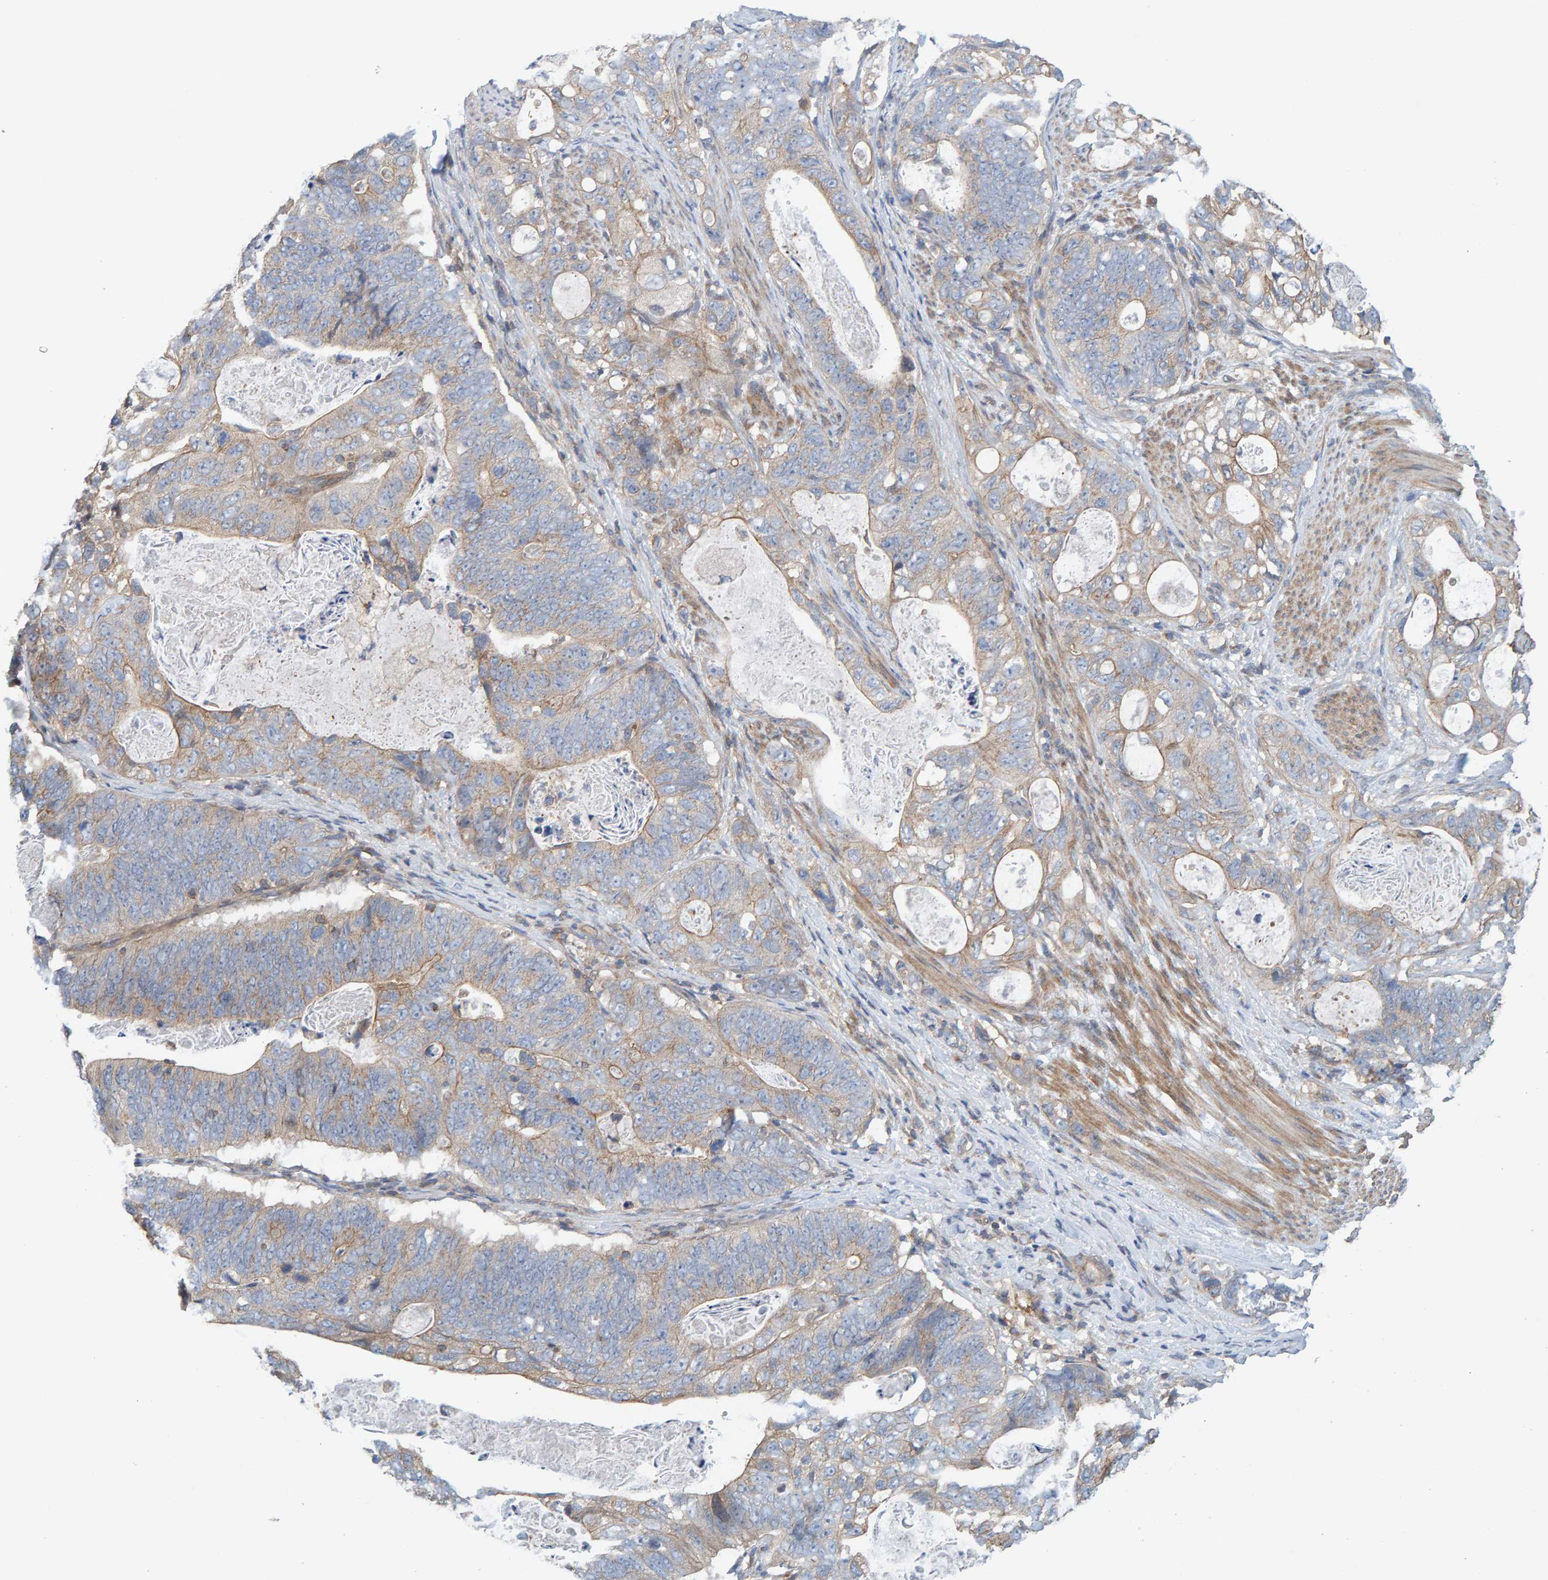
{"staining": {"intensity": "moderate", "quantity": "25%-75%", "location": "cytoplasmic/membranous"}, "tissue": "stomach cancer", "cell_type": "Tumor cells", "image_type": "cancer", "snomed": [{"axis": "morphology", "description": "Normal tissue, NOS"}, {"axis": "morphology", "description": "Adenocarcinoma, NOS"}, {"axis": "topography", "description": "Stomach"}], "caption": "The micrograph exhibits a brown stain indicating the presence of a protein in the cytoplasmic/membranous of tumor cells in stomach cancer (adenocarcinoma). (Stains: DAB in brown, nuclei in blue, Microscopy: brightfield microscopy at high magnification).", "gene": "UBAP1", "patient": {"sex": "female", "age": 89}}